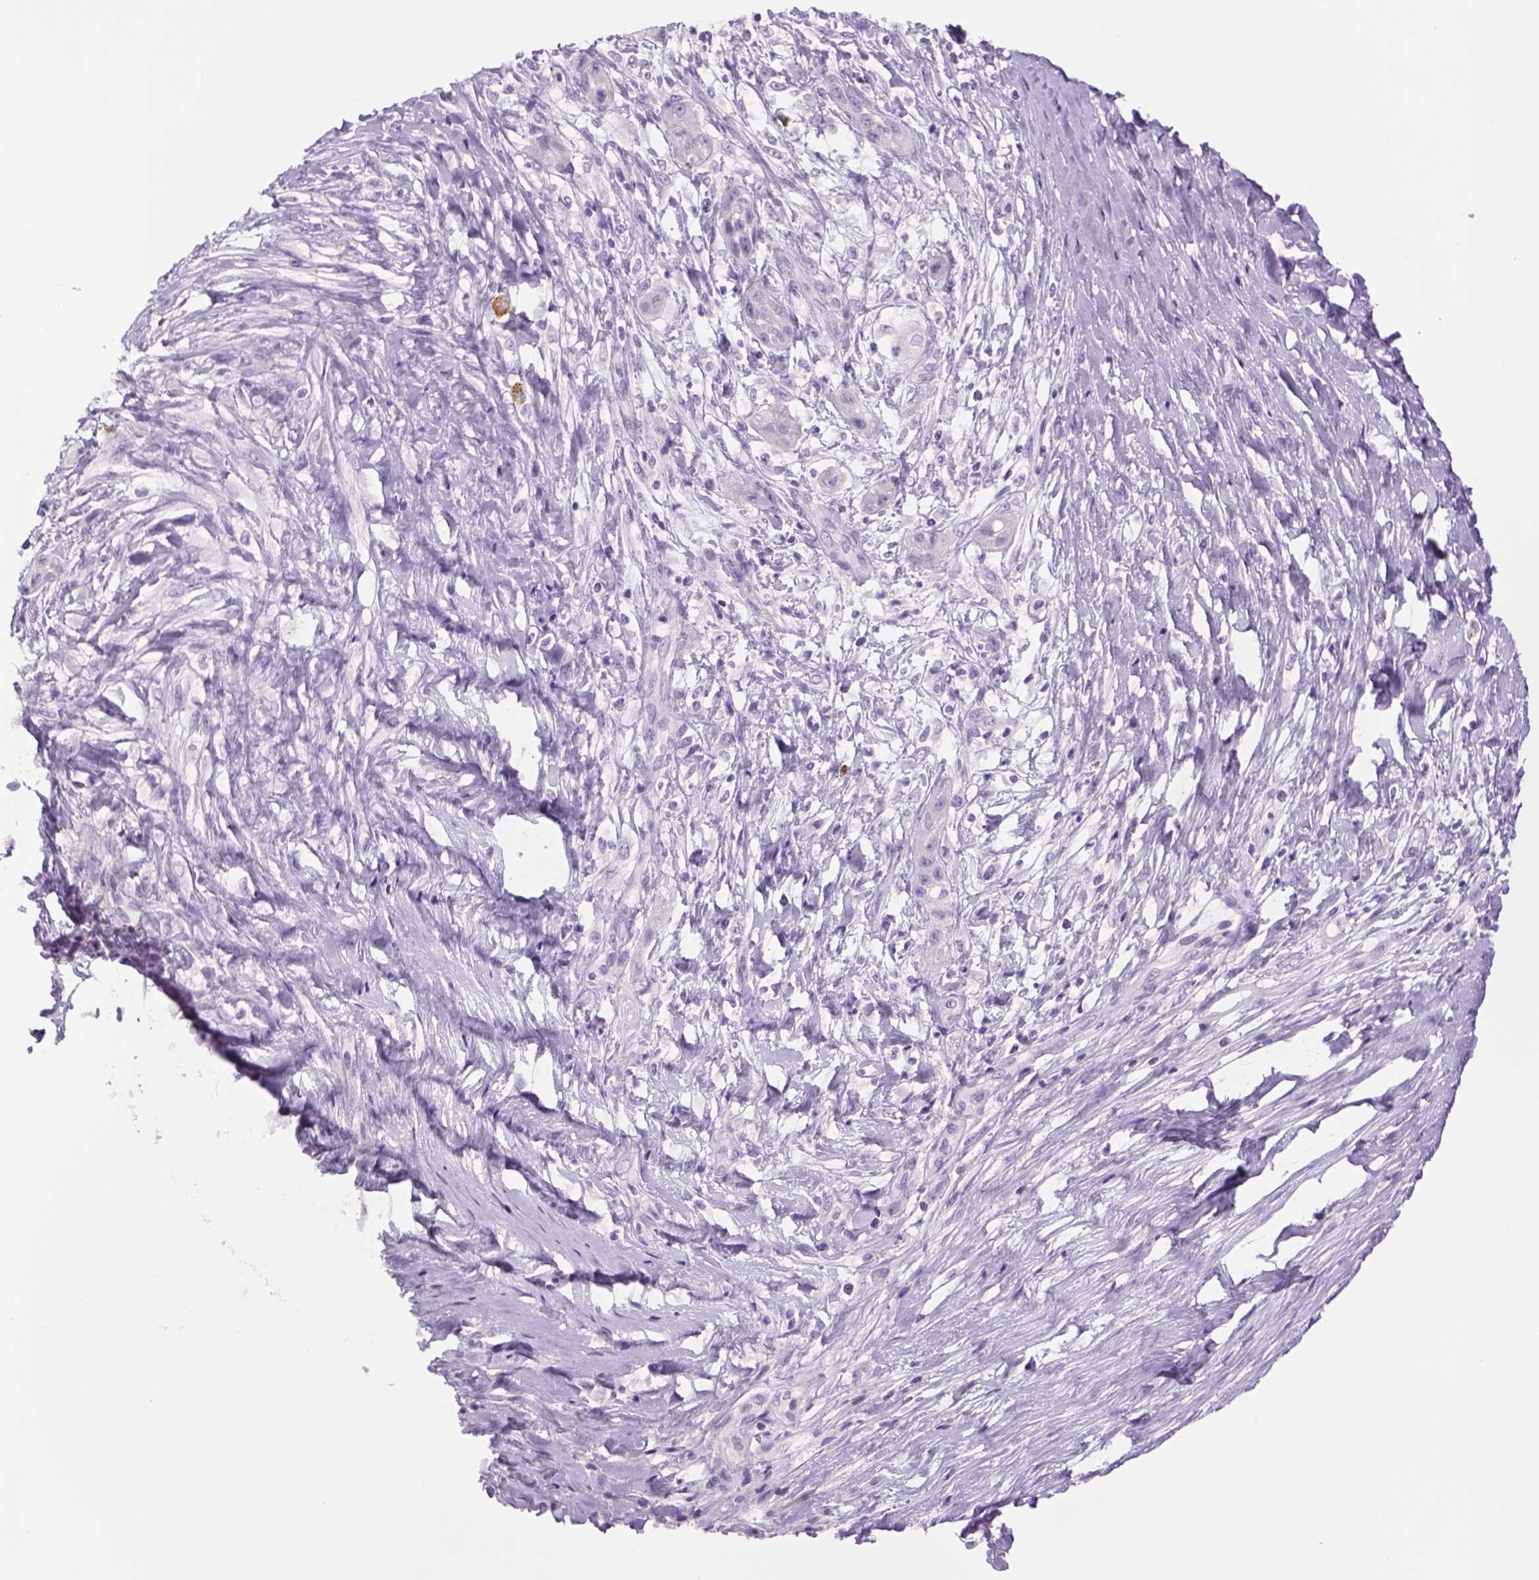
{"staining": {"intensity": "negative", "quantity": "none", "location": "none"}, "tissue": "skin cancer", "cell_type": "Tumor cells", "image_type": "cancer", "snomed": [{"axis": "morphology", "description": "Squamous cell carcinoma, NOS"}, {"axis": "topography", "description": "Skin"}], "caption": "High power microscopy histopathology image of an immunohistochemistry (IHC) photomicrograph of skin cancer, revealing no significant staining in tumor cells. (IHC, brightfield microscopy, high magnification).", "gene": "DBH", "patient": {"sex": "male", "age": 62}}